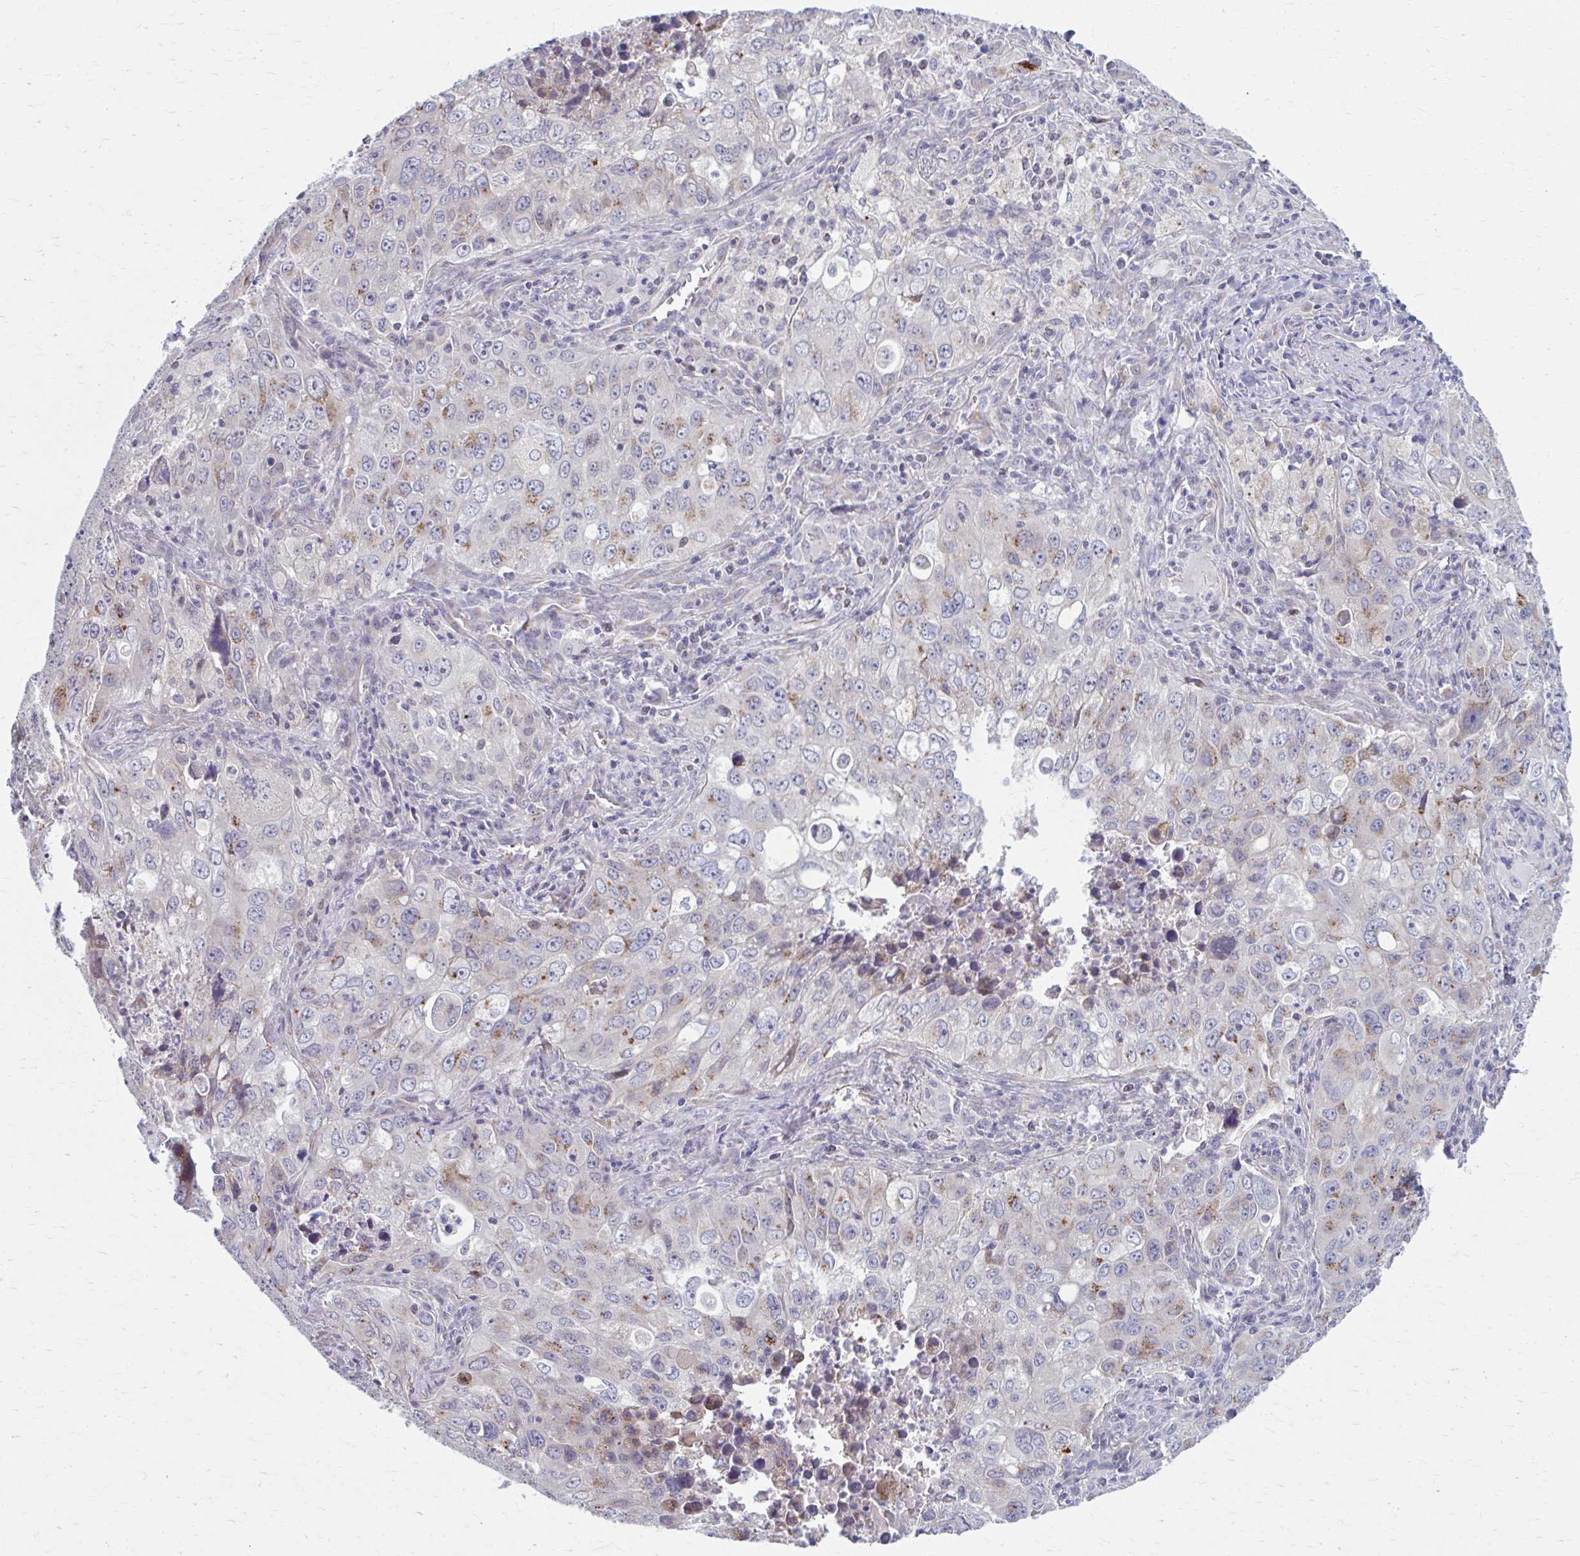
{"staining": {"intensity": "moderate", "quantity": "25%-75%", "location": "cytoplasmic/membranous"}, "tissue": "lung cancer", "cell_type": "Tumor cells", "image_type": "cancer", "snomed": [{"axis": "morphology", "description": "Adenocarcinoma, NOS"}, {"axis": "morphology", "description": "Adenocarcinoma, metastatic, NOS"}, {"axis": "topography", "description": "Lymph node"}, {"axis": "topography", "description": "Lung"}], "caption": "Immunohistochemistry staining of metastatic adenocarcinoma (lung), which reveals medium levels of moderate cytoplasmic/membranous positivity in about 25%-75% of tumor cells indicating moderate cytoplasmic/membranous protein staining. The staining was performed using DAB (3,3'-diaminobenzidine) (brown) for protein detection and nuclei were counterstained in hematoxylin (blue).", "gene": "CHST3", "patient": {"sex": "female", "age": 42}}